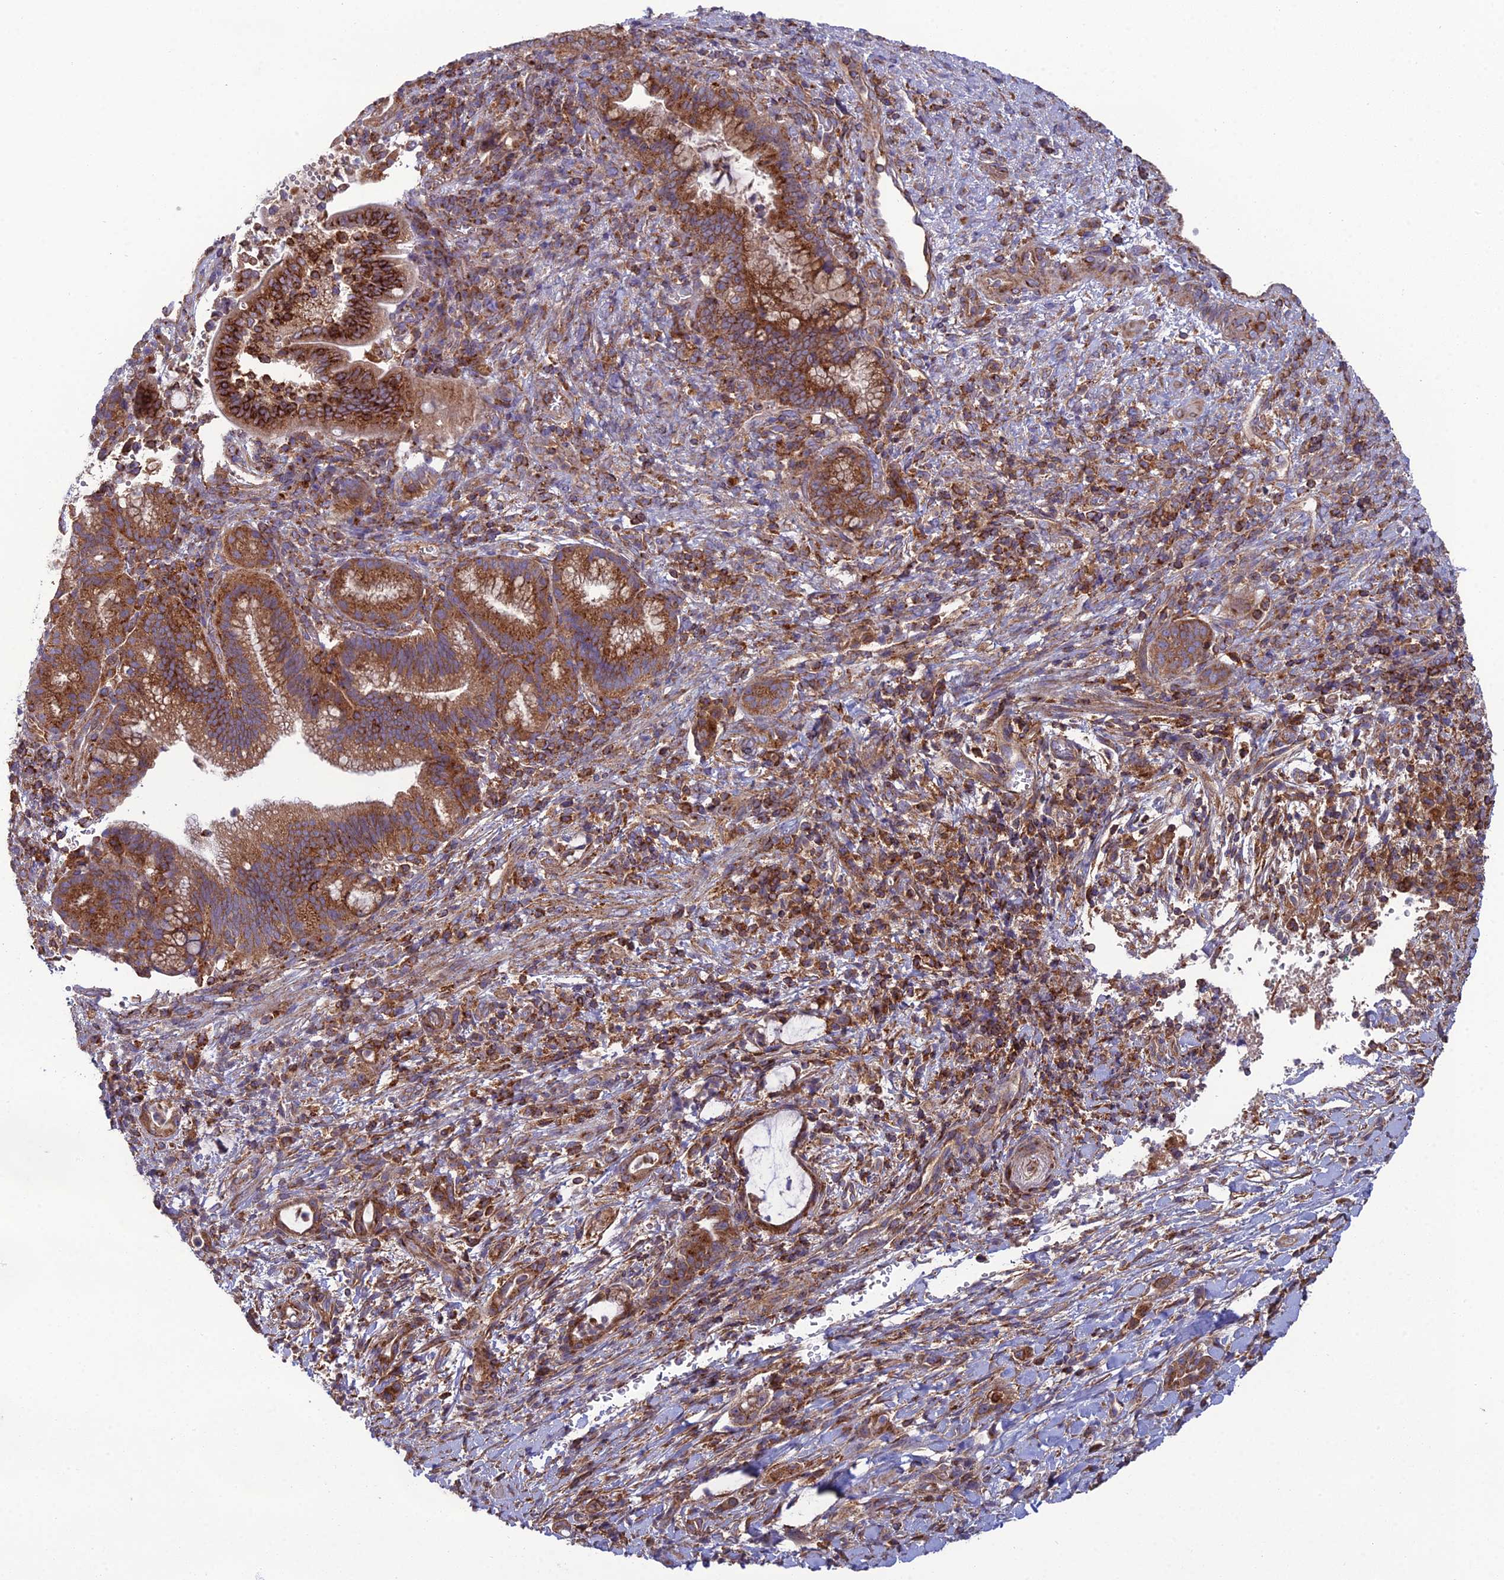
{"staining": {"intensity": "moderate", "quantity": ">75%", "location": "cytoplasmic/membranous"}, "tissue": "pancreatic cancer", "cell_type": "Tumor cells", "image_type": "cancer", "snomed": [{"axis": "morphology", "description": "Normal tissue, NOS"}, {"axis": "morphology", "description": "Adenocarcinoma, NOS"}, {"axis": "topography", "description": "Pancreas"}], "caption": "Pancreatic cancer (adenocarcinoma) was stained to show a protein in brown. There is medium levels of moderate cytoplasmic/membranous positivity in approximately >75% of tumor cells.", "gene": "LNPEP", "patient": {"sex": "female", "age": 55}}